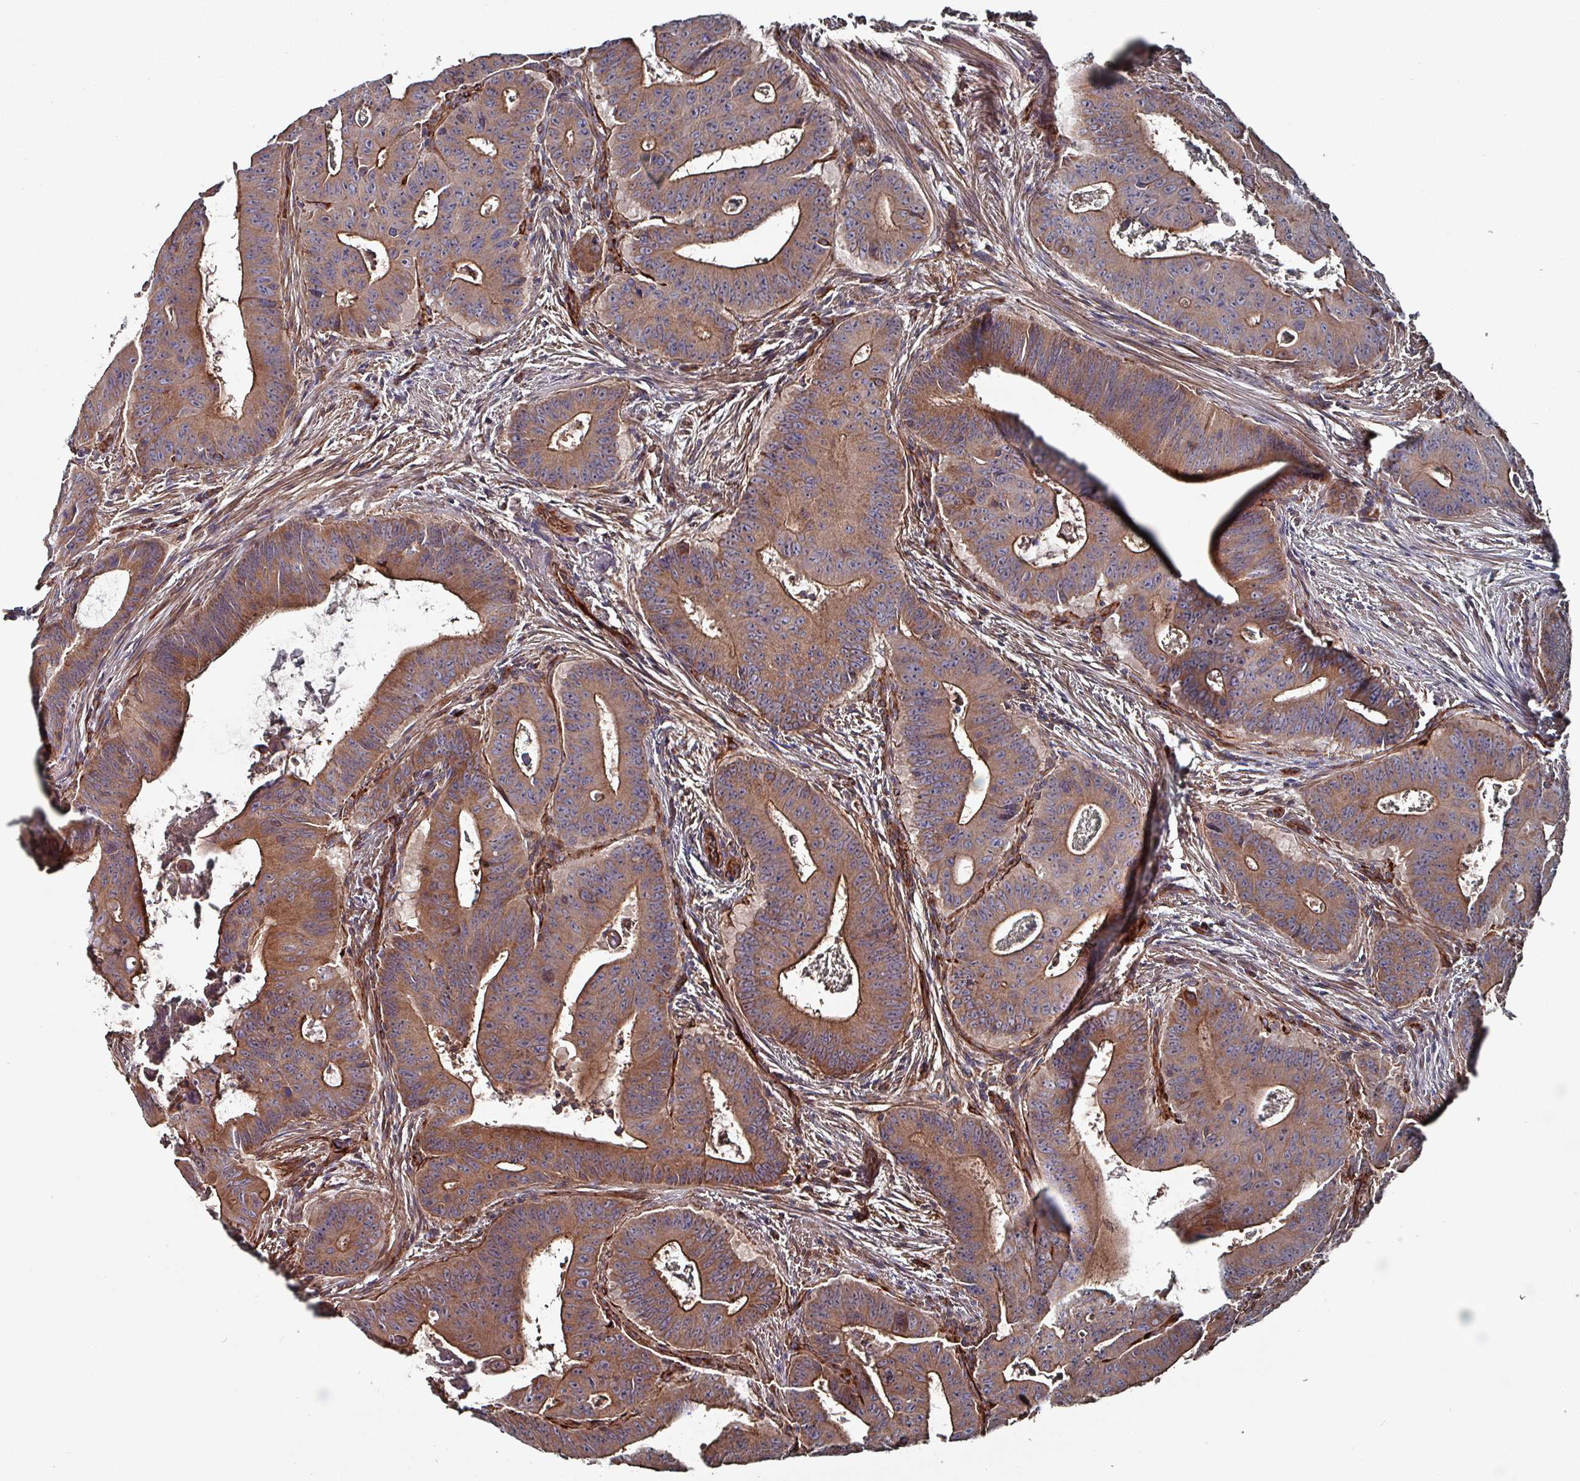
{"staining": {"intensity": "moderate", "quantity": ">75%", "location": "cytoplasmic/membranous"}, "tissue": "colorectal cancer", "cell_type": "Tumor cells", "image_type": "cancer", "snomed": [{"axis": "morphology", "description": "Adenocarcinoma, NOS"}, {"axis": "topography", "description": "Rectum"}], "caption": "Immunohistochemical staining of human colorectal cancer shows medium levels of moderate cytoplasmic/membranous staining in approximately >75% of tumor cells. The protein is shown in brown color, while the nuclei are stained blue.", "gene": "ANO10", "patient": {"sex": "female", "age": 75}}